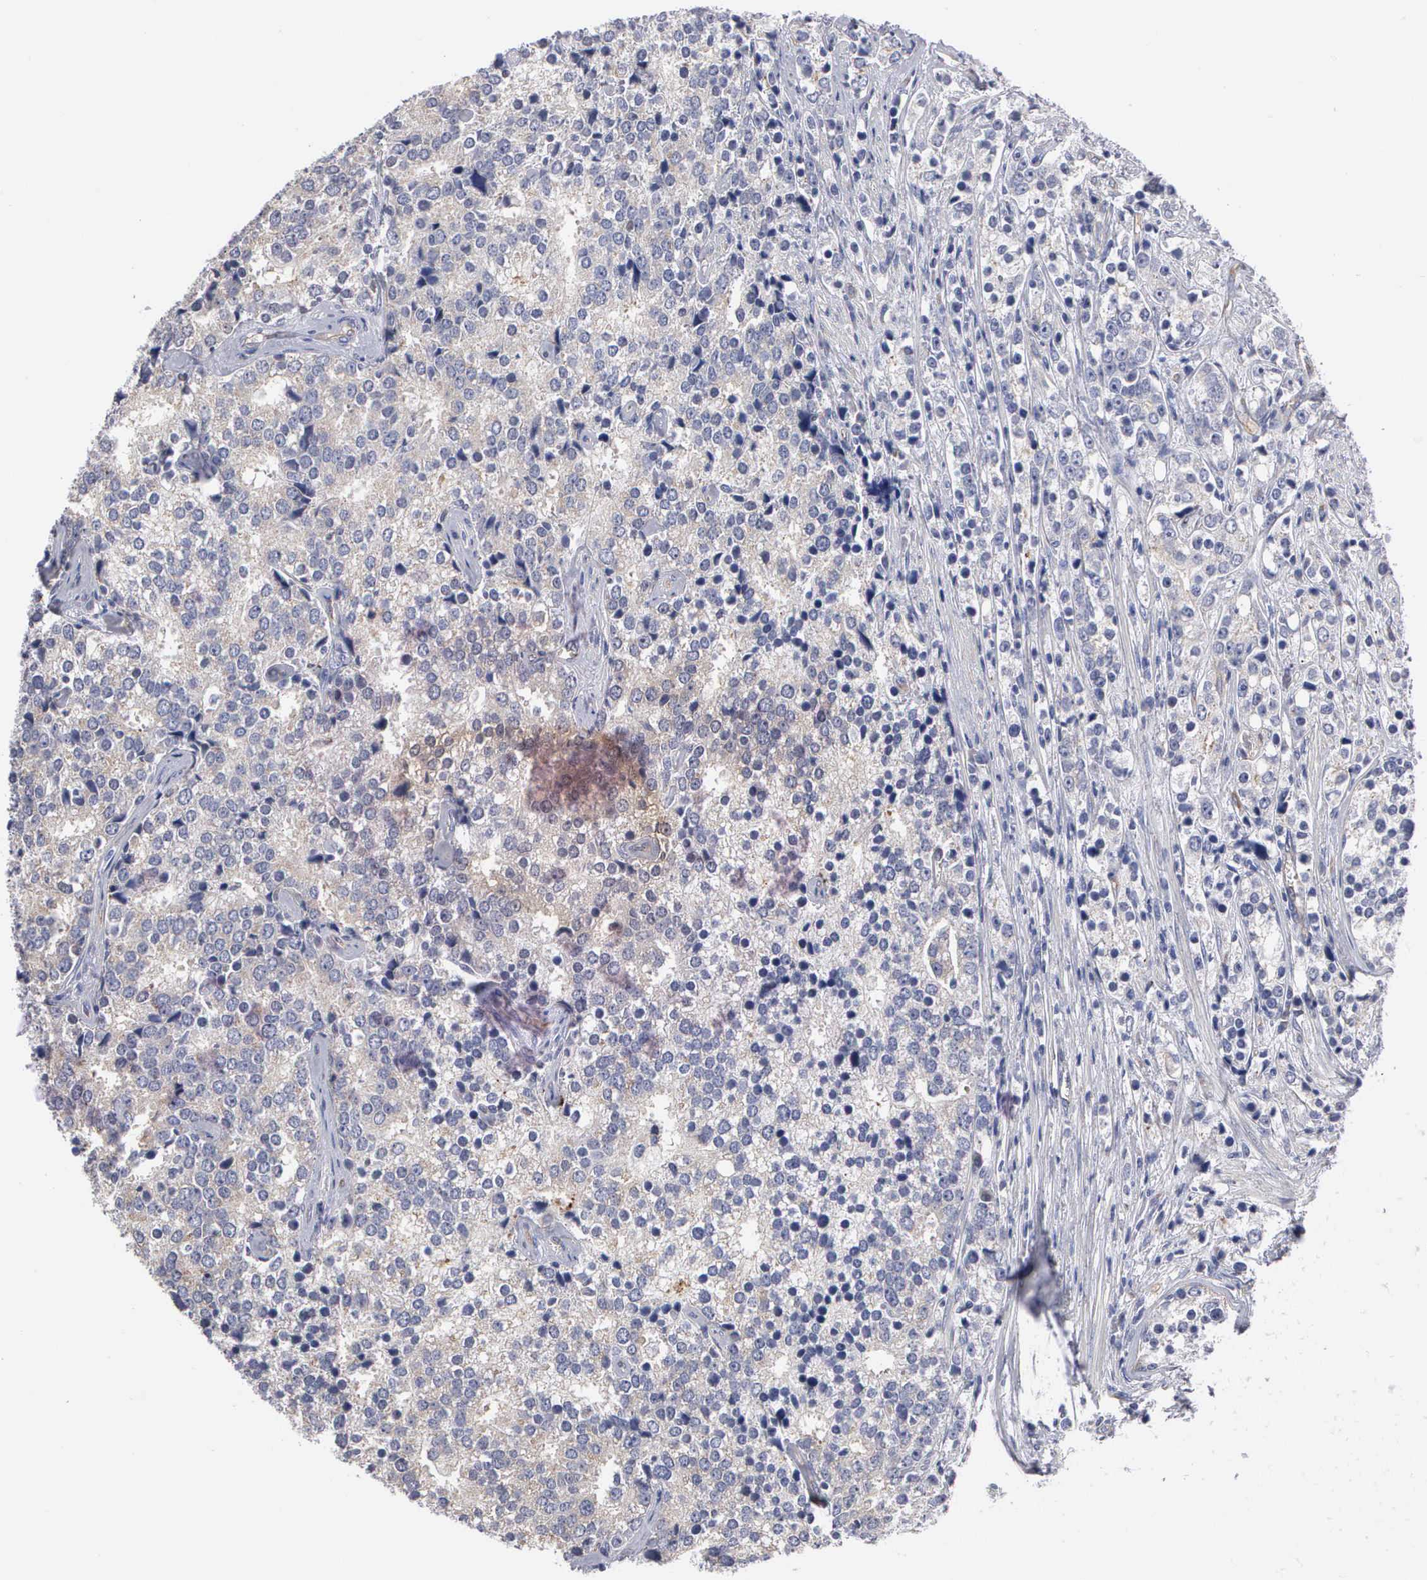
{"staining": {"intensity": "weak", "quantity": "25%-75%", "location": "cytoplasmic/membranous"}, "tissue": "prostate cancer", "cell_type": "Tumor cells", "image_type": "cancer", "snomed": [{"axis": "morphology", "description": "Adenocarcinoma, High grade"}, {"axis": "topography", "description": "Prostate"}], "caption": "The micrograph shows immunohistochemical staining of adenocarcinoma (high-grade) (prostate). There is weak cytoplasmic/membranous staining is present in about 25%-75% of tumor cells.", "gene": "RDX", "patient": {"sex": "male", "age": 71}}